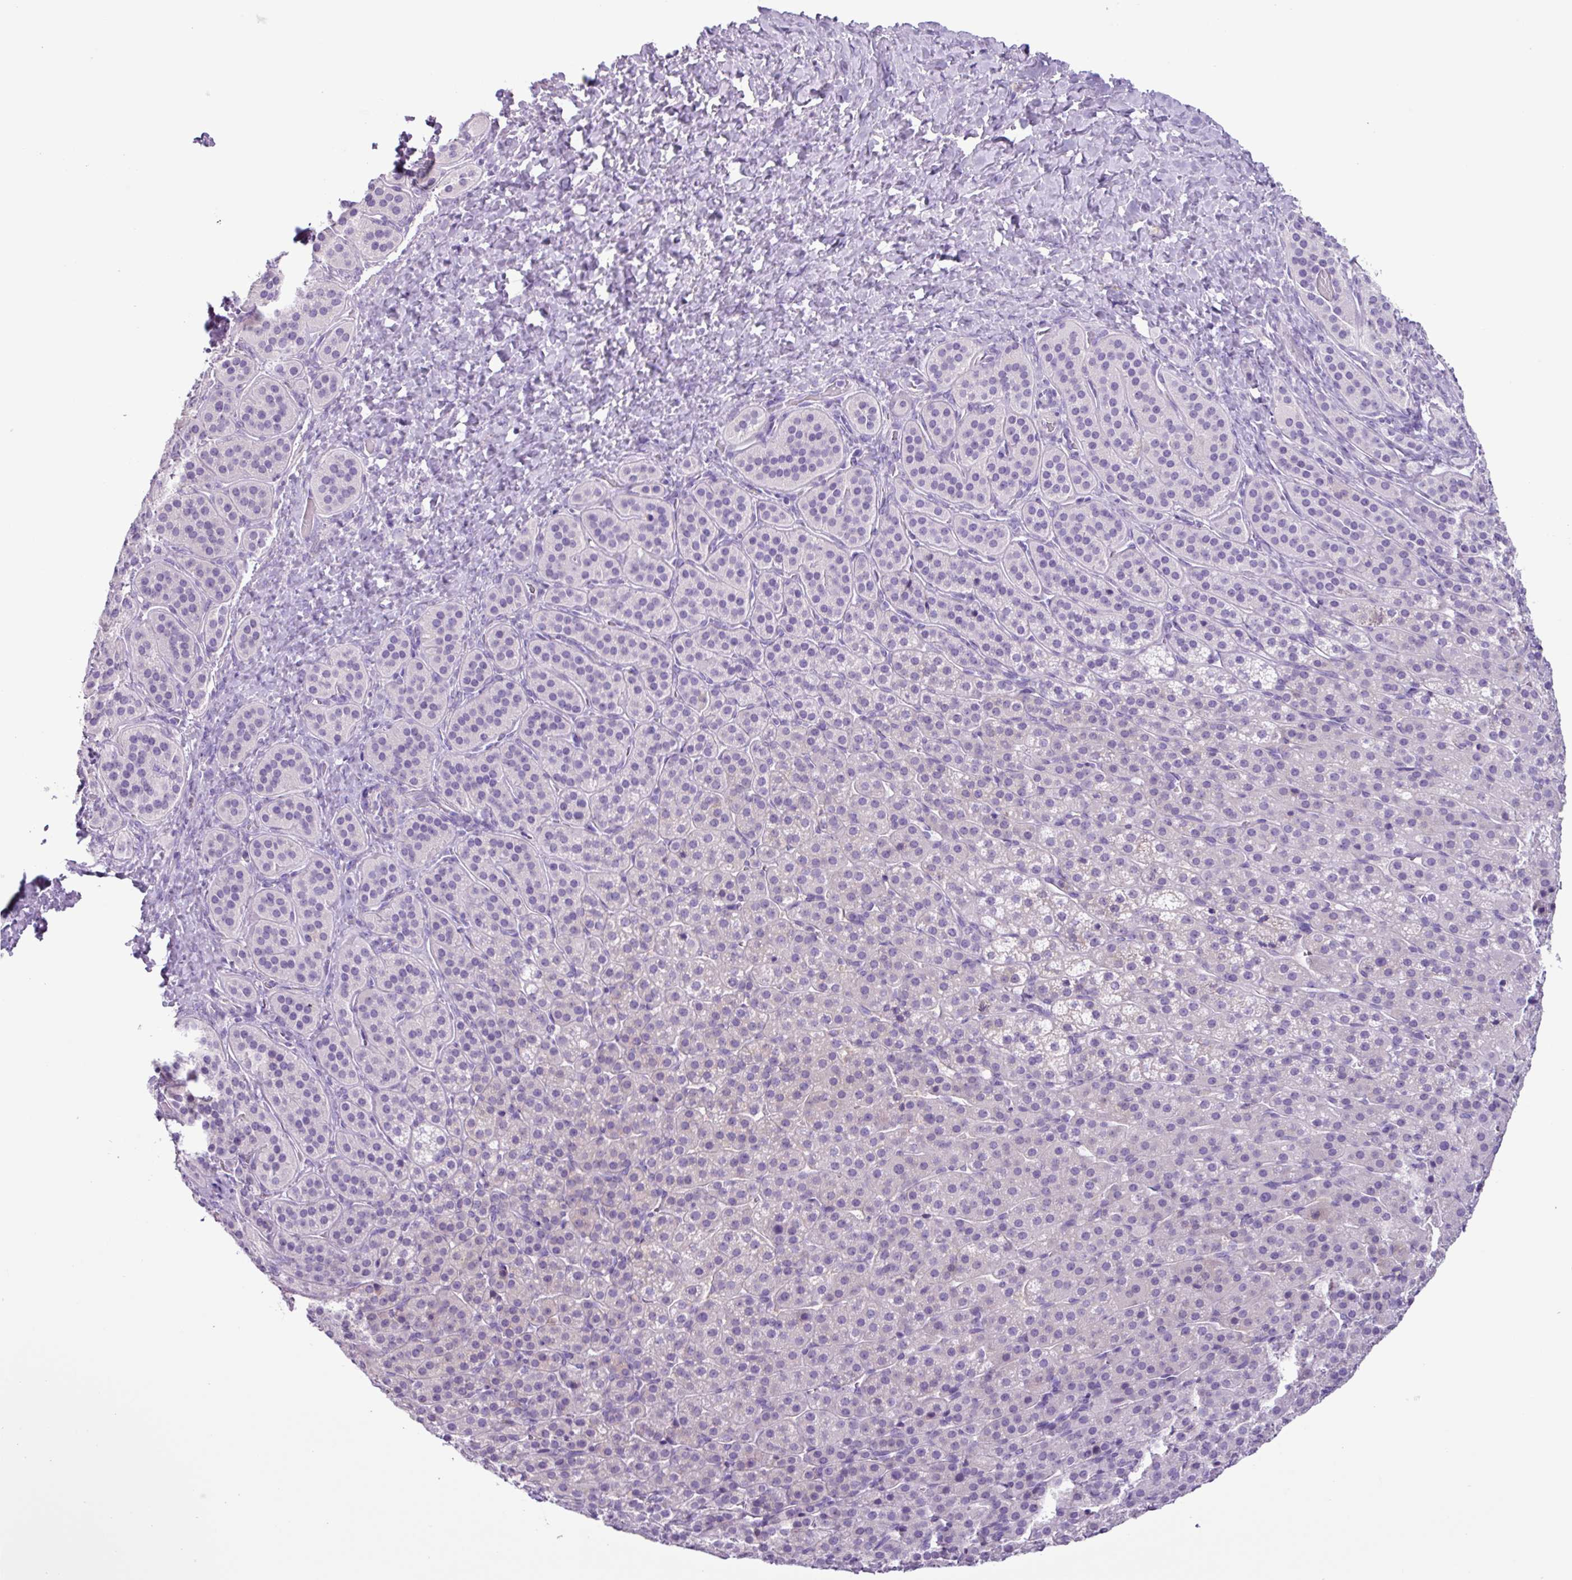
{"staining": {"intensity": "moderate", "quantity": "<25%", "location": "cytoplasmic/membranous"}, "tissue": "adrenal gland", "cell_type": "Glandular cells", "image_type": "normal", "snomed": [{"axis": "morphology", "description": "Normal tissue, NOS"}, {"axis": "topography", "description": "Adrenal gland"}], "caption": "Normal adrenal gland exhibits moderate cytoplasmic/membranous expression in about <25% of glandular cells.", "gene": "CYSTM1", "patient": {"sex": "female", "age": 41}}